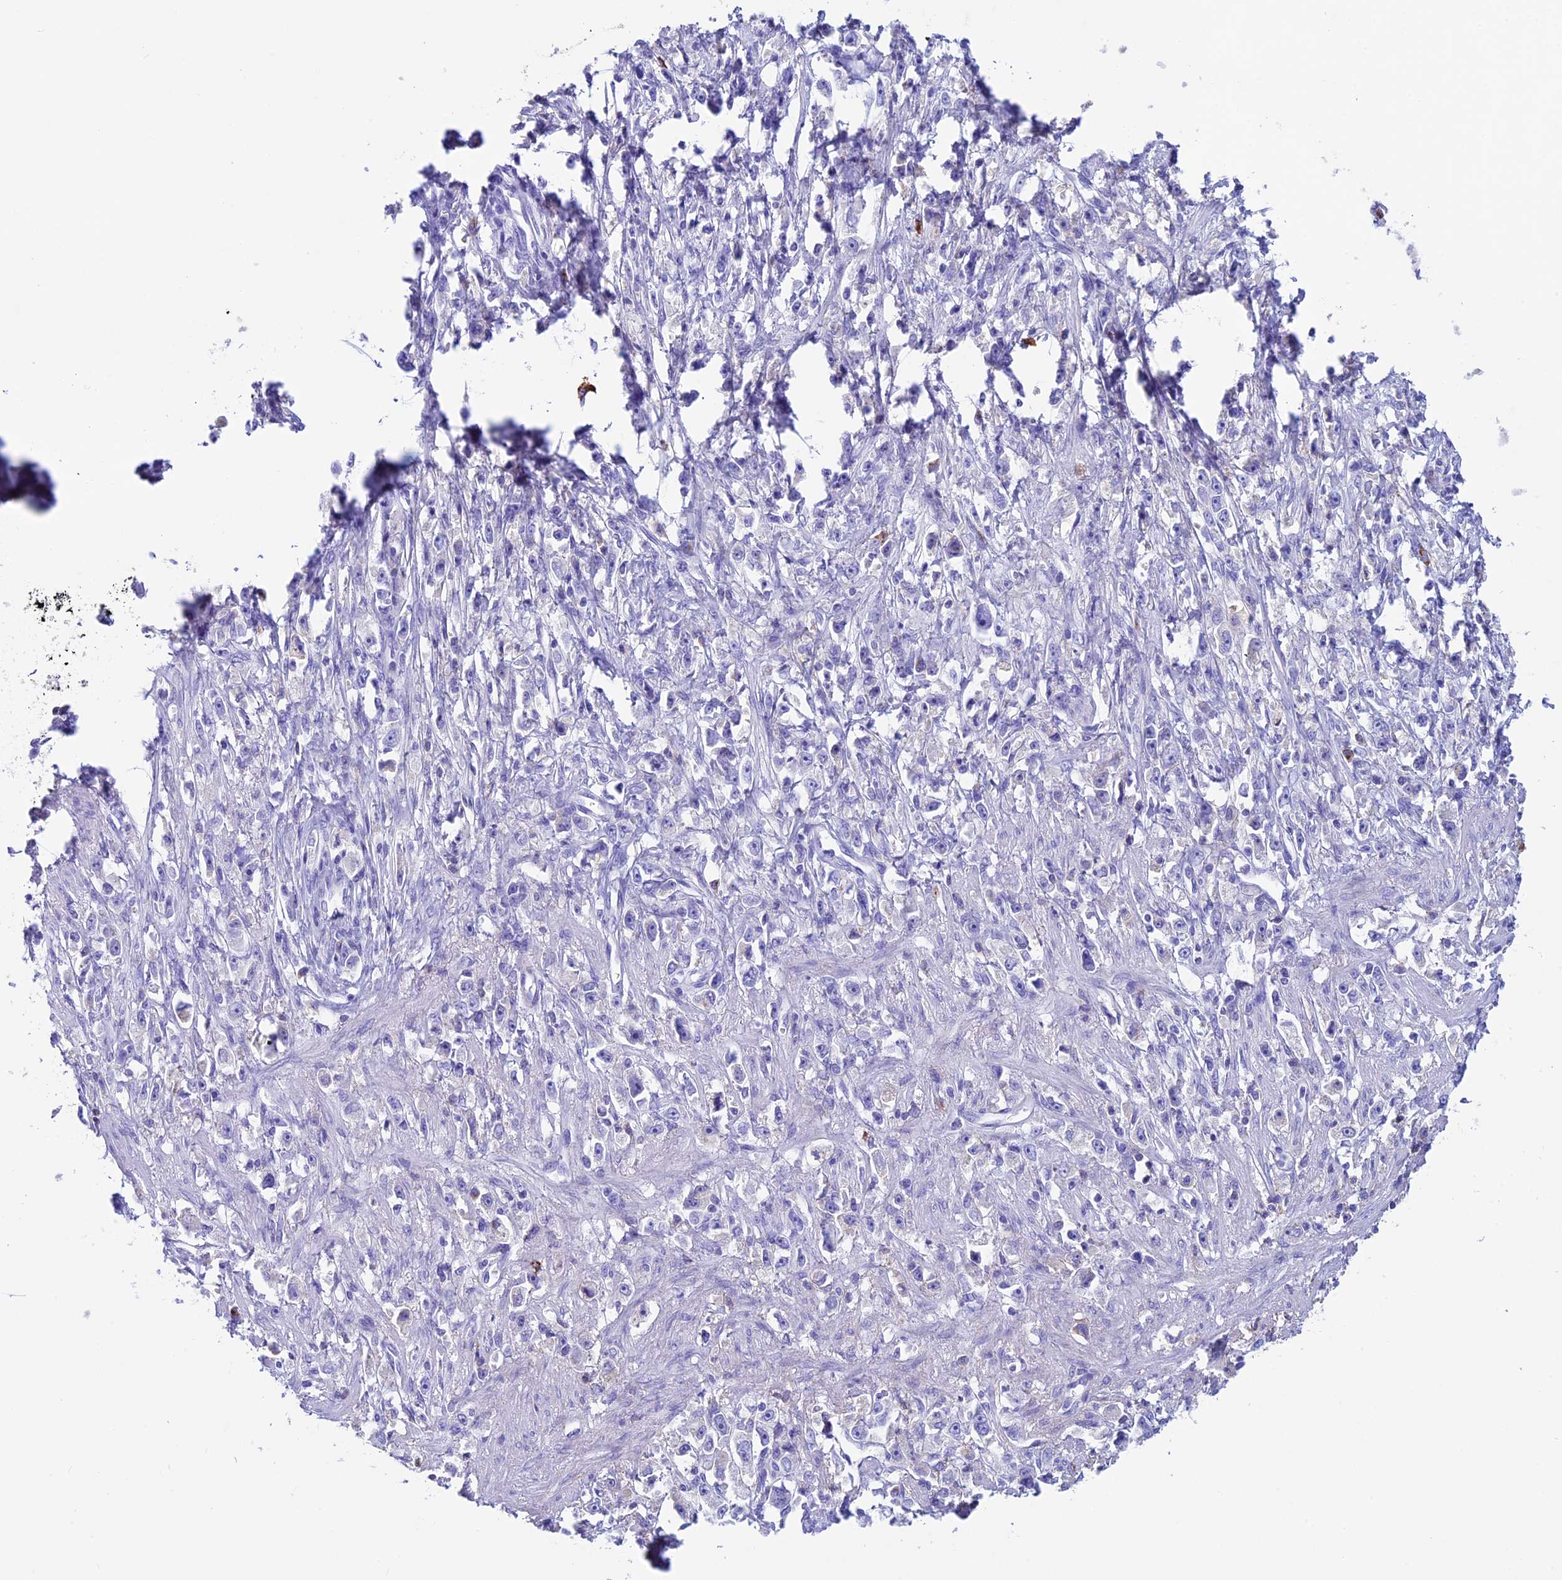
{"staining": {"intensity": "negative", "quantity": "none", "location": "none"}, "tissue": "stomach cancer", "cell_type": "Tumor cells", "image_type": "cancer", "snomed": [{"axis": "morphology", "description": "Adenocarcinoma, NOS"}, {"axis": "topography", "description": "Stomach"}], "caption": "This is an immunohistochemistry image of human stomach cancer. There is no staining in tumor cells.", "gene": "IGSF6", "patient": {"sex": "female", "age": 59}}